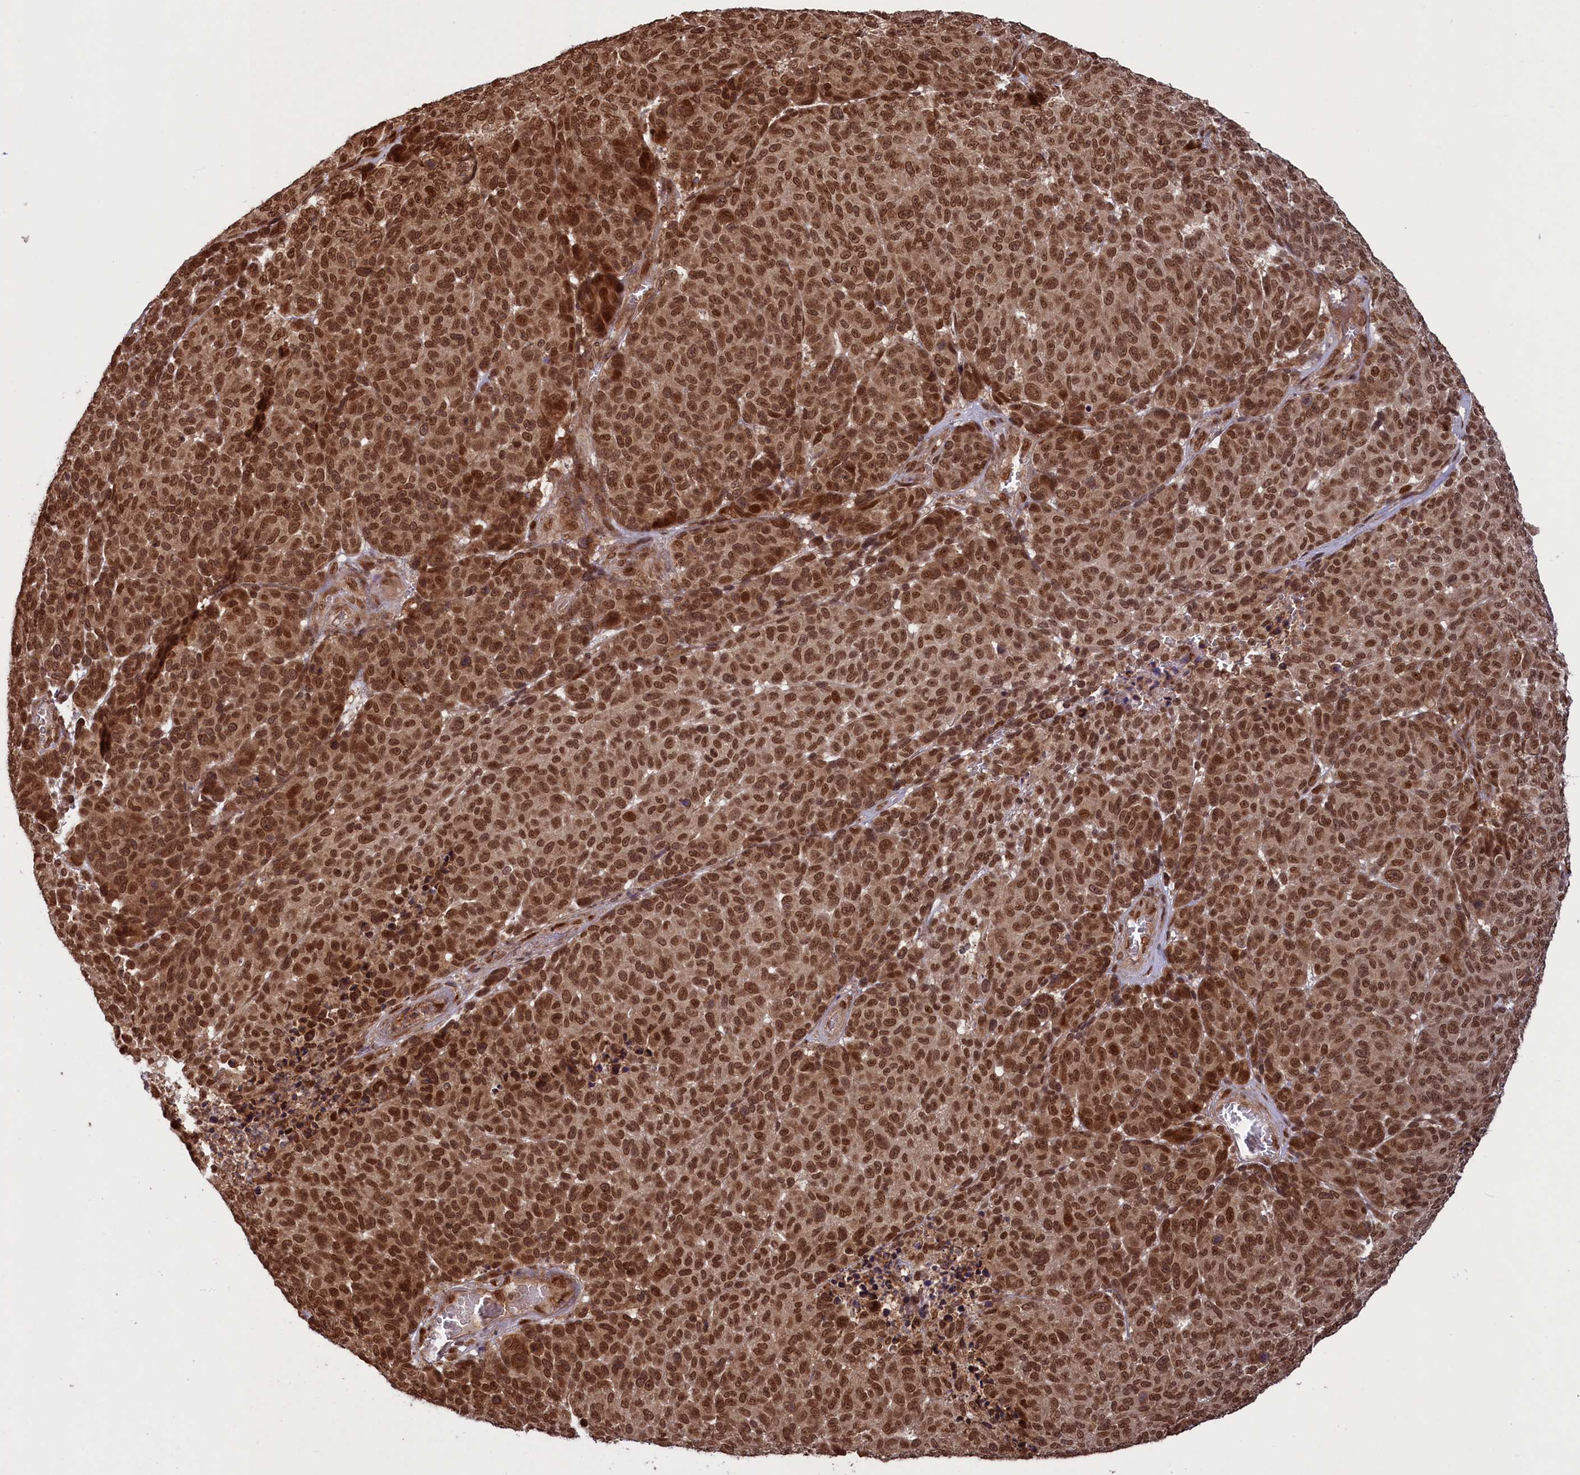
{"staining": {"intensity": "strong", "quantity": ">75%", "location": "nuclear"}, "tissue": "melanoma", "cell_type": "Tumor cells", "image_type": "cancer", "snomed": [{"axis": "morphology", "description": "Malignant melanoma, NOS"}, {"axis": "topography", "description": "Skin"}], "caption": "This is an image of immunohistochemistry staining of melanoma, which shows strong staining in the nuclear of tumor cells.", "gene": "NAE1", "patient": {"sex": "male", "age": 49}}